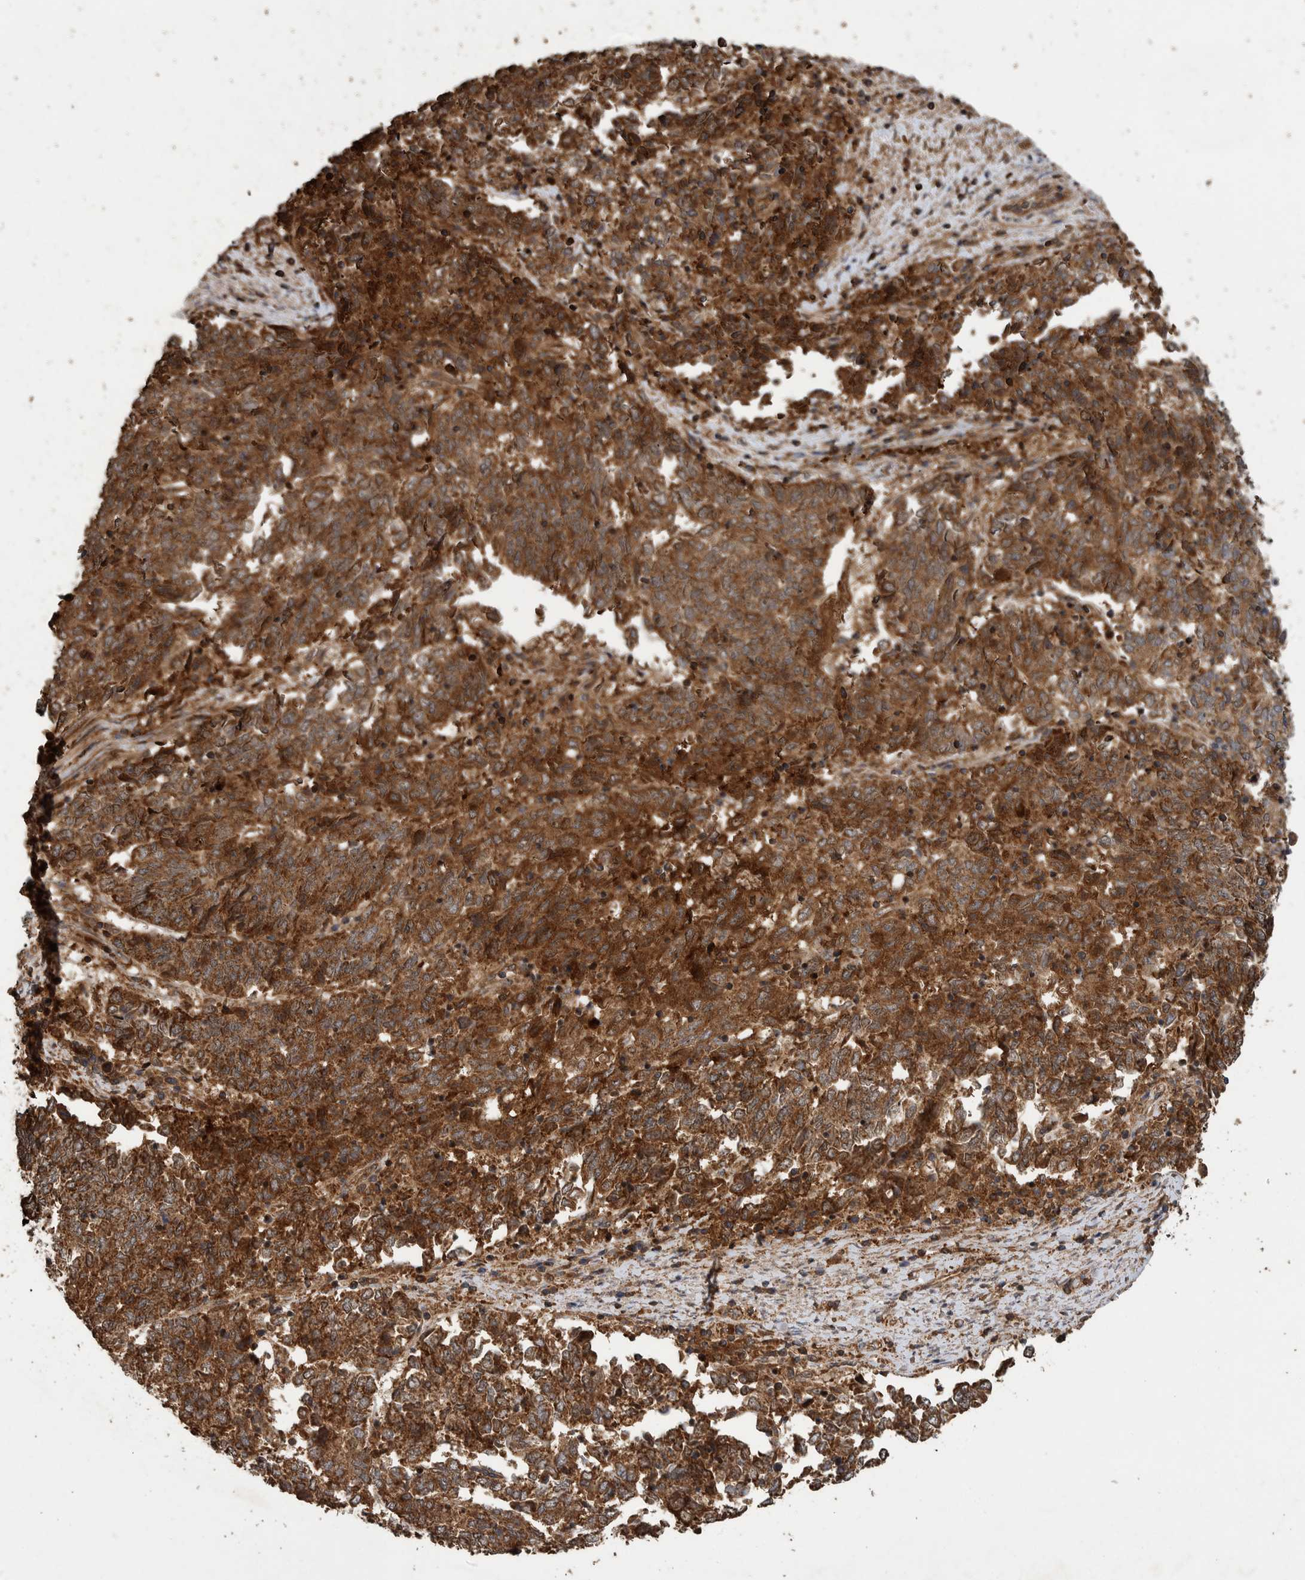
{"staining": {"intensity": "strong", "quantity": ">75%", "location": "cytoplasmic/membranous"}, "tissue": "endometrial cancer", "cell_type": "Tumor cells", "image_type": "cancer", "snomed": [{"axis": "morphology", "description": "Adenocarcinoma, NOS"}, {"axis": "topography", "description": "Endometrium"}], "caption": "A brown stain labels strong cytoplasmic/membranous positivity of a protein in human endometrial adenocarcinoma tumor cells.", "gene": "TRIM16", "patient": {"sex": "female", "age": 80}}